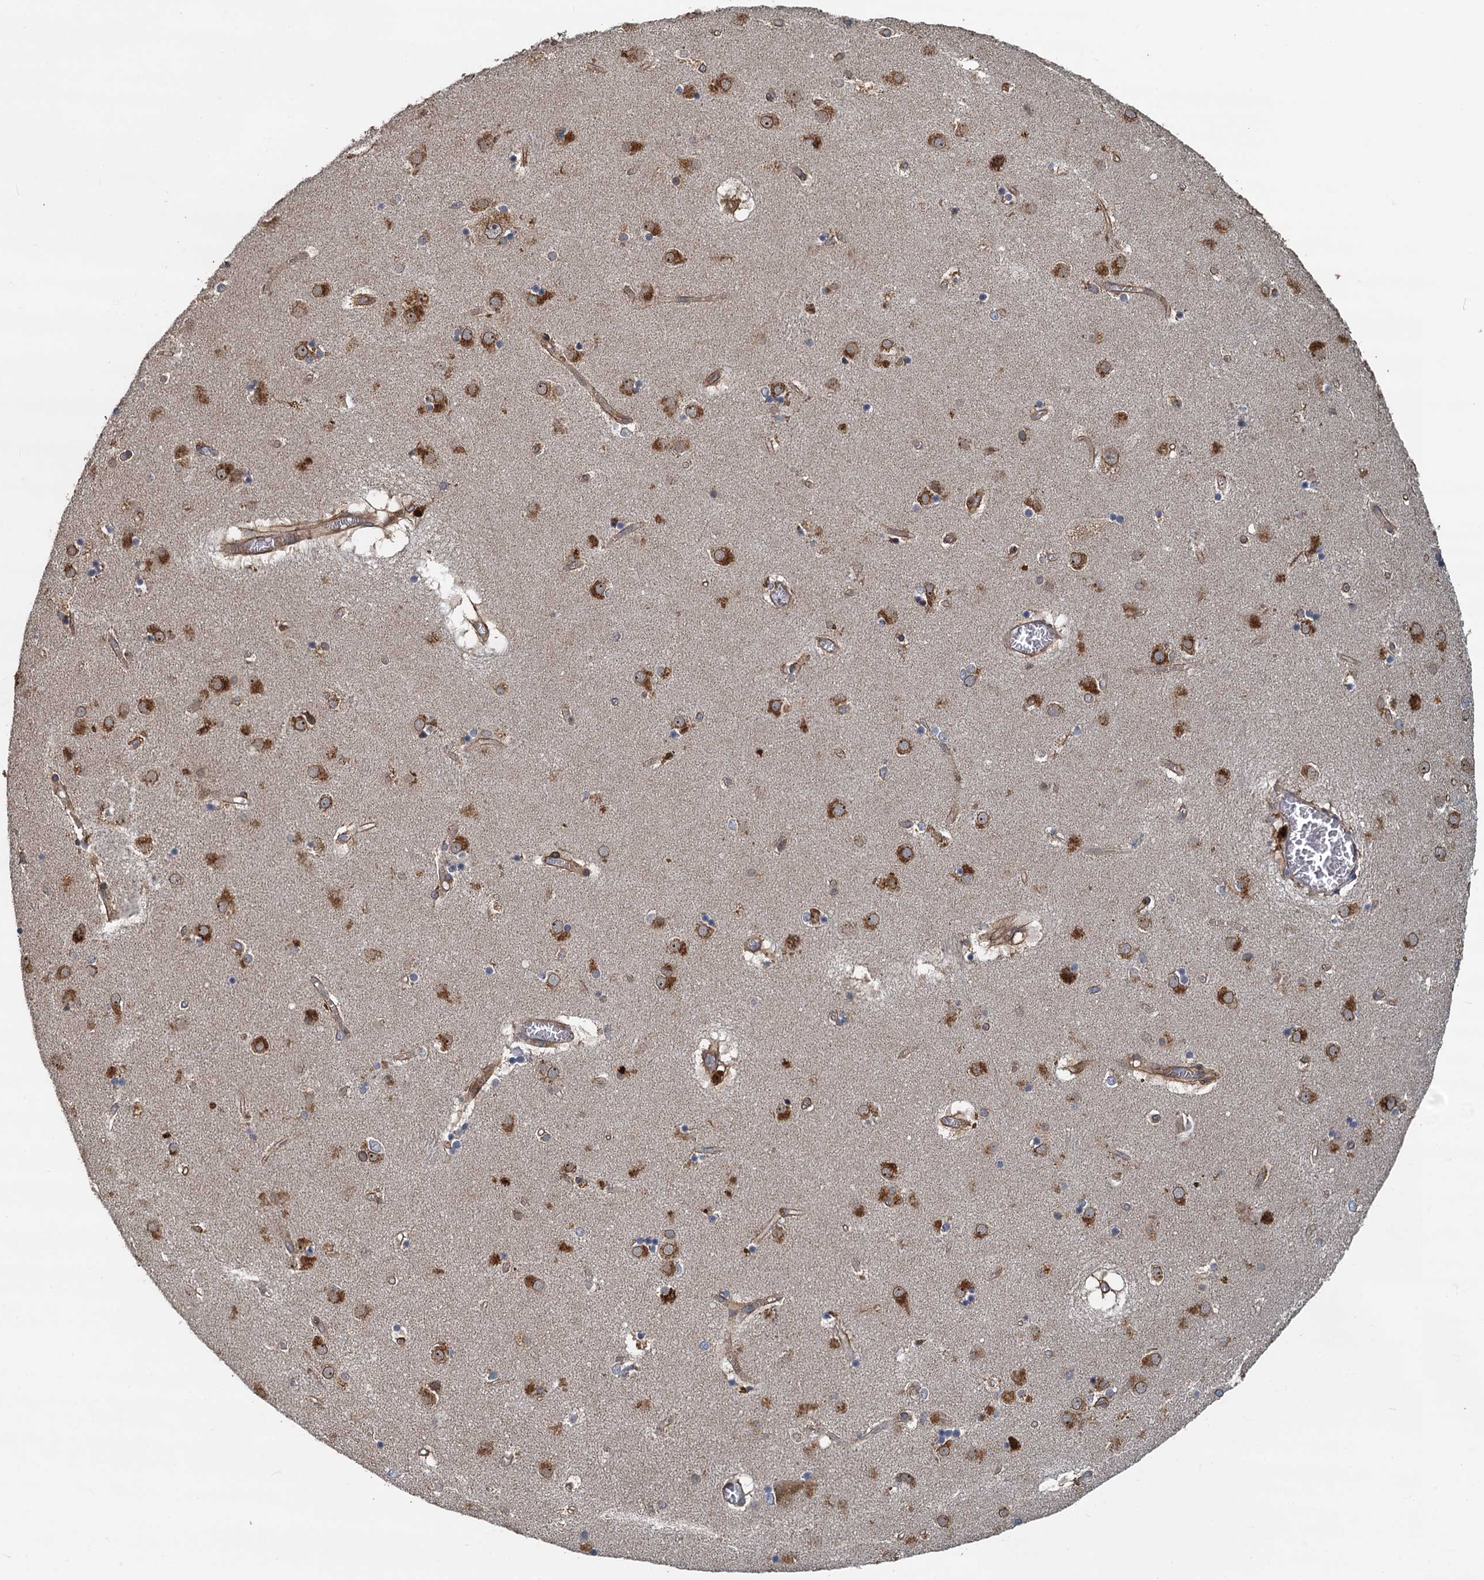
{"staining": {"intensity": "moderate", "quantity": "<25%", "location": "cytoplasmic/membranous"}, "tissue": "caudate", "cell_type": "Glial cells", "image_type": "normal", "snomed": [{"axis": "morphology", "description": "Normal tissue, NOS"}, {"axis": "topography", "description": "Lateral ventricle wall"}], "caption": "Caudate stained for a protein (brown) displays moderate cytoplasmic/membranous positive expression in approximately <25% of glial cells.", "gene": "AGRN", "patient": {"sex": "male", "age": 70}}